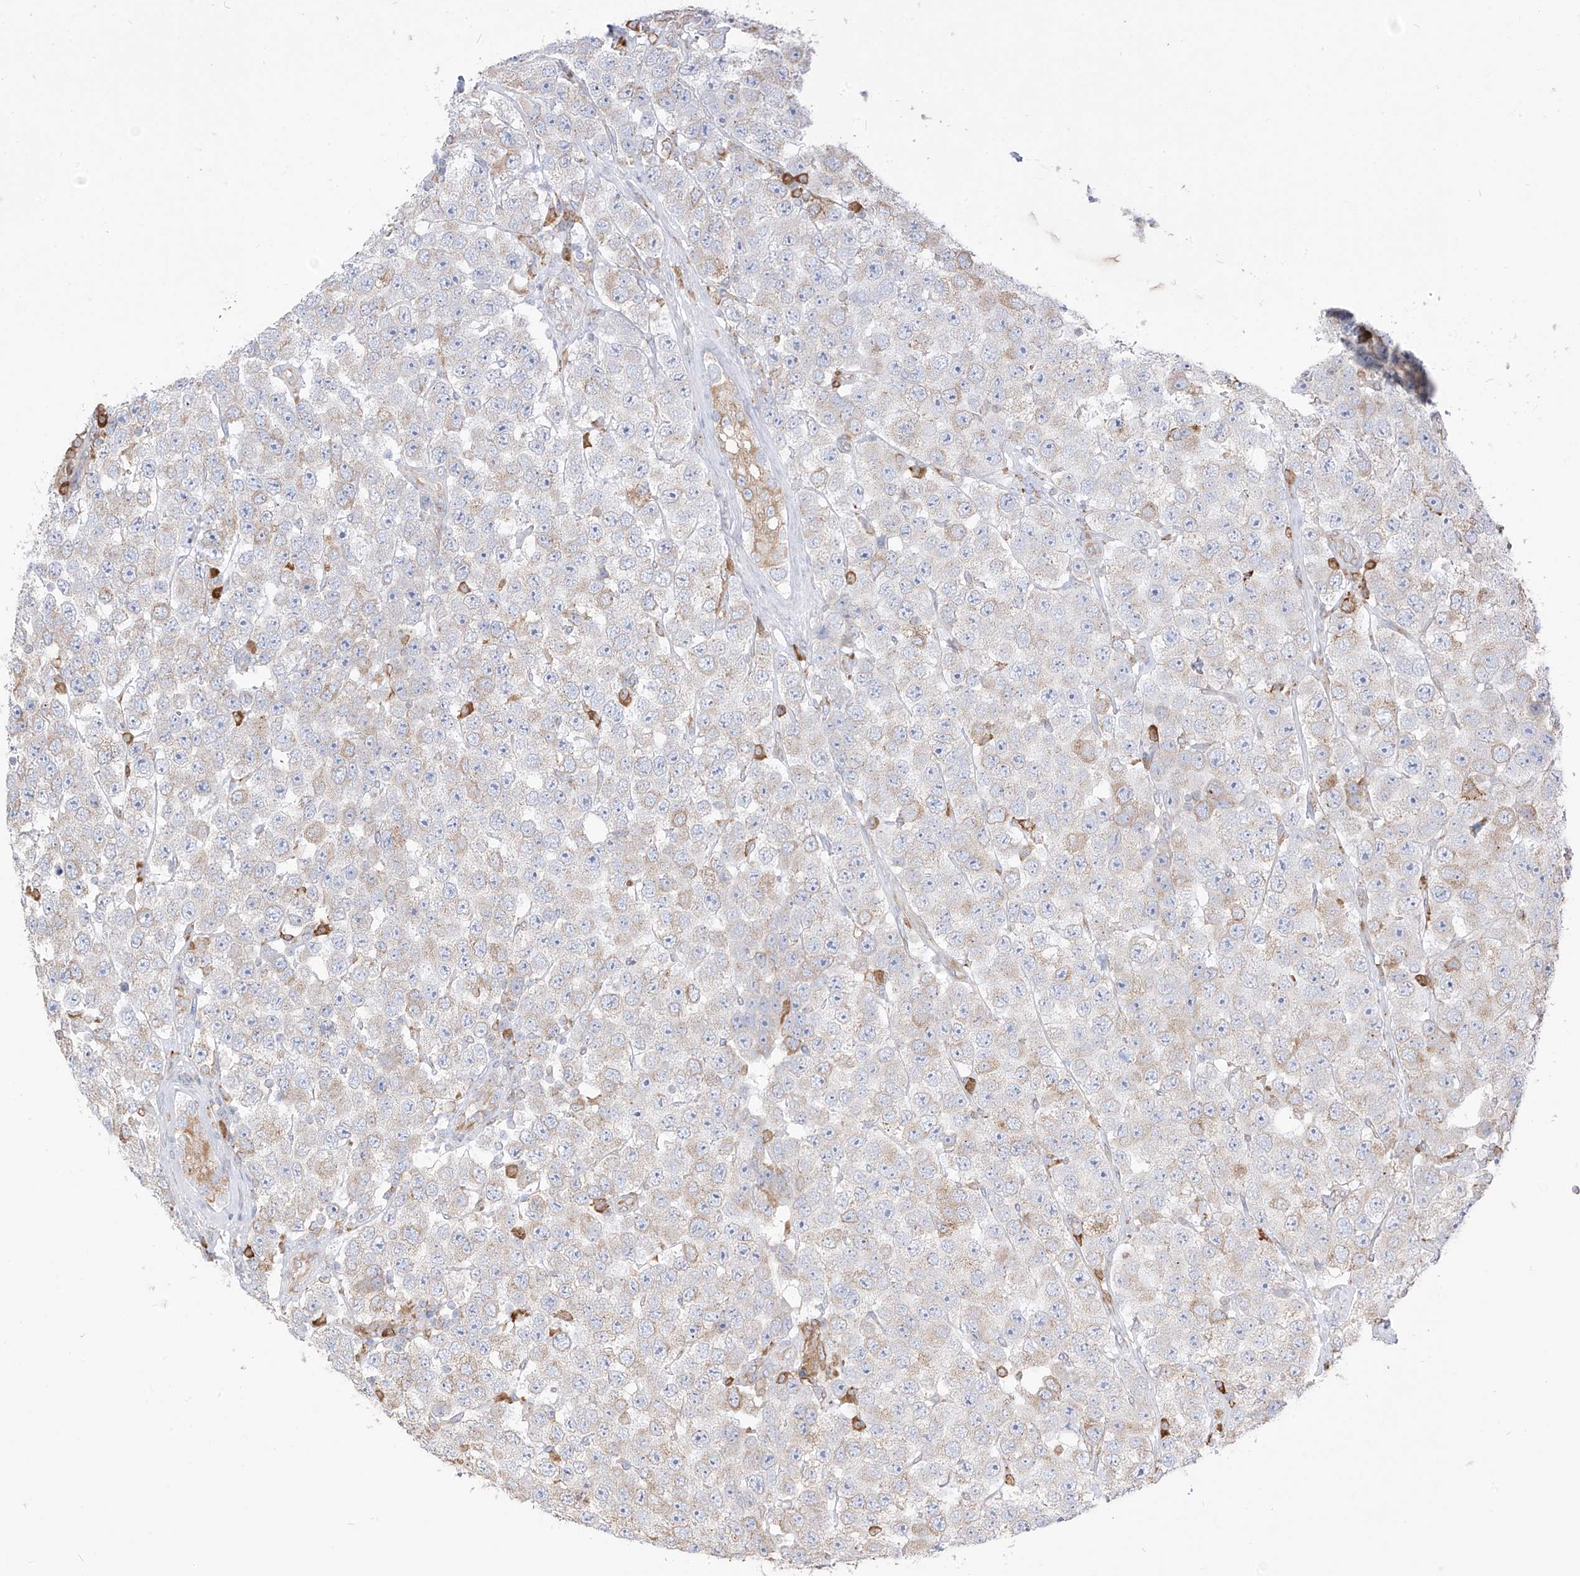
{"staining": {"intensity": "weak", "quantity": "<25%", "location": "cytoplasmic/membranous"}, "tissue": "testis cancer", "cell_type": "Tumor cells", "image_type": "cancer", "snomed": [{"axis": "morphology", "description": "Seminoma, NOS"}, {"axis": "topography", "description": "Testis"}], "caption": "Image shows no significant protein staining in tumor cells of testis cancer (seminoma).", "gene": "PDIA6", "patient": {"sex": "male", "age": 28}}